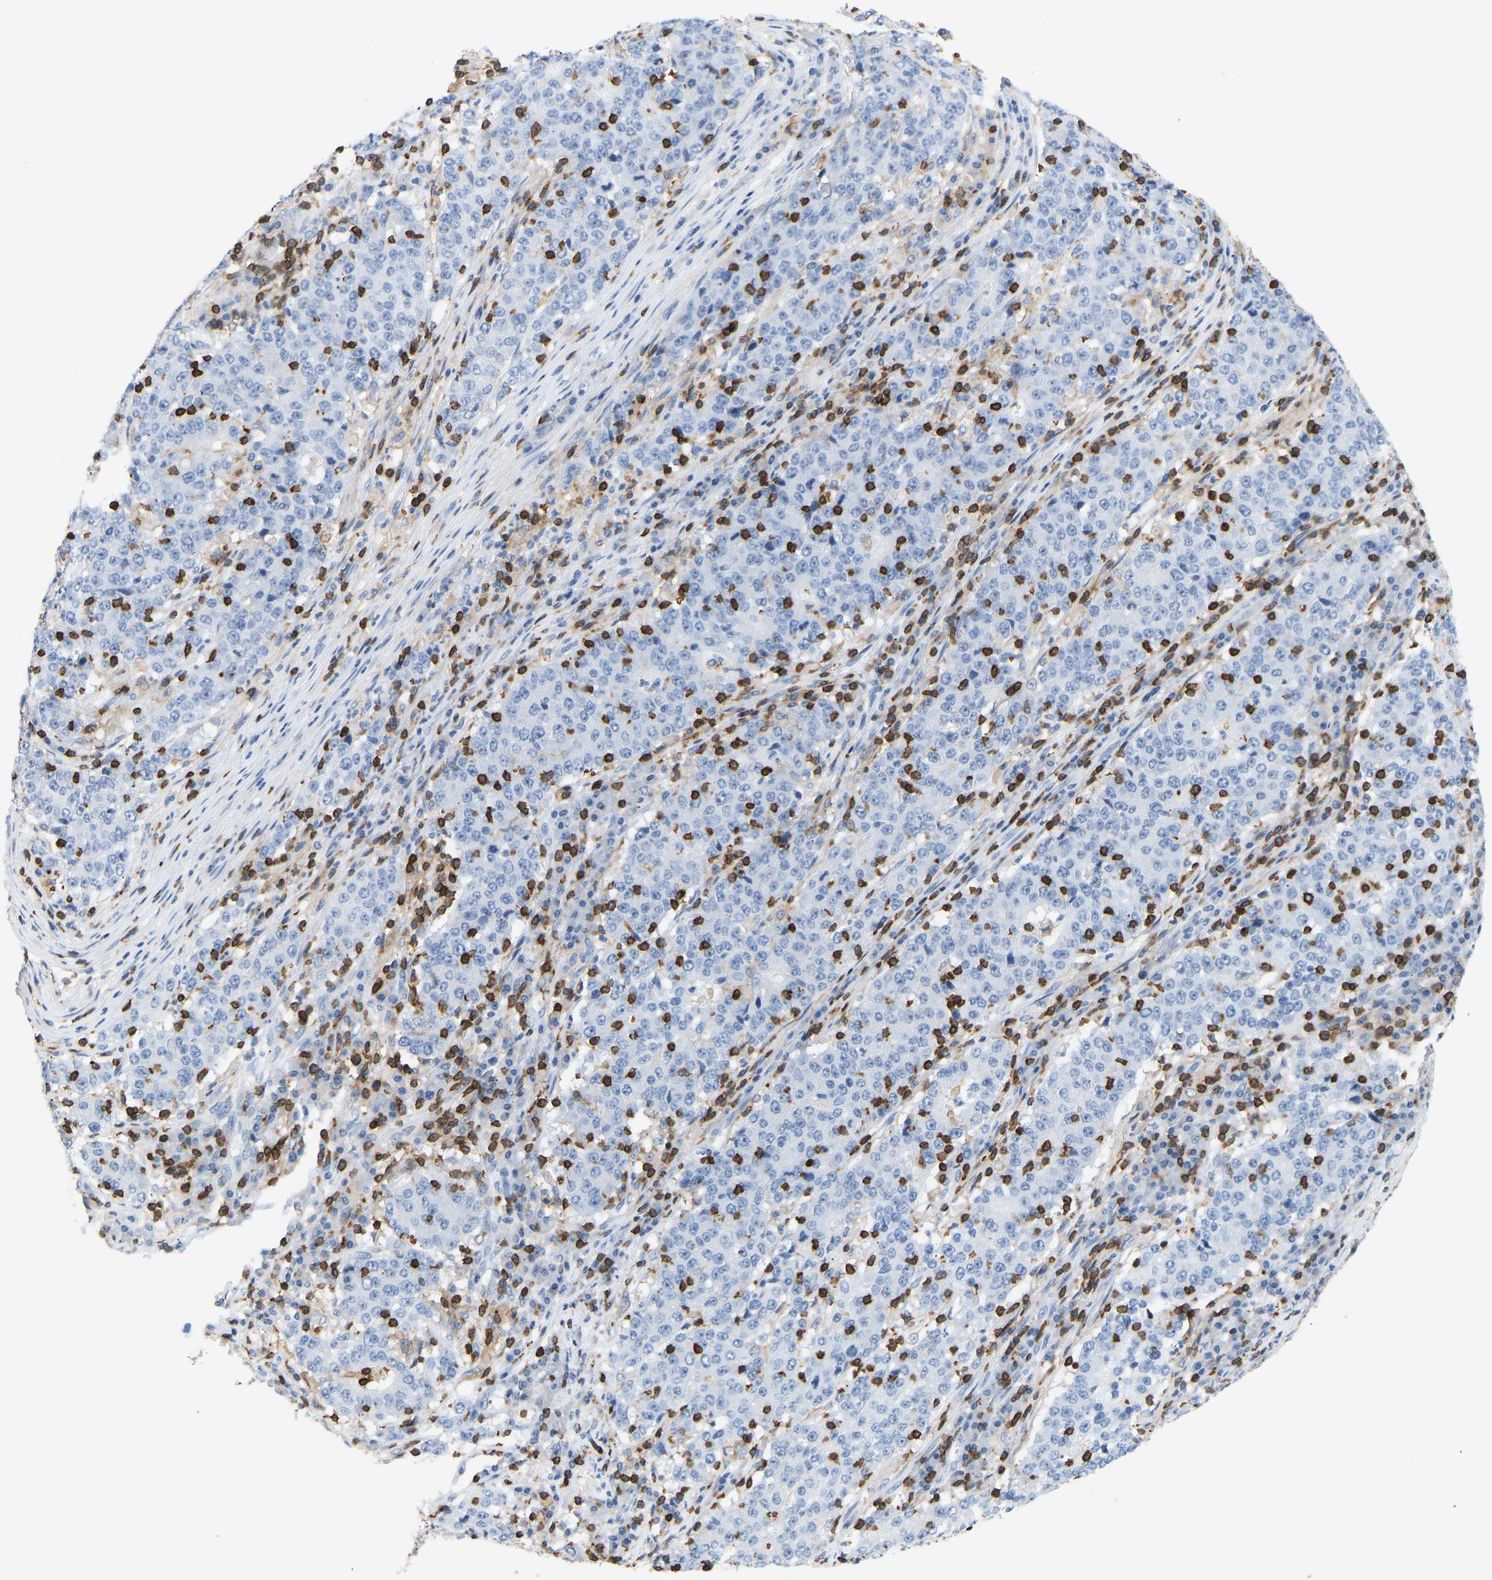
{"staining": {"intensity": "negative", "quantity": "none", "location": "none"}, "tissue": "stomach cancer", "cell_type": "Tumor cells", "image_type": "cancer", "snomed": [{"axis": "morphology", "description": "Adenocarcinoma, NOS"}, {"axis": "topography", "description": "Stomach"}], "caption": "This micrograph is of adenocarcinoma (stomach) stained with immunohistochemistry (IHC) to label a protein in brown with the nuclei are counter-stained blue. There is no positivity in tumor cells.", "gene": "EVL", "patient": {"sex": "male", "age": 59}}